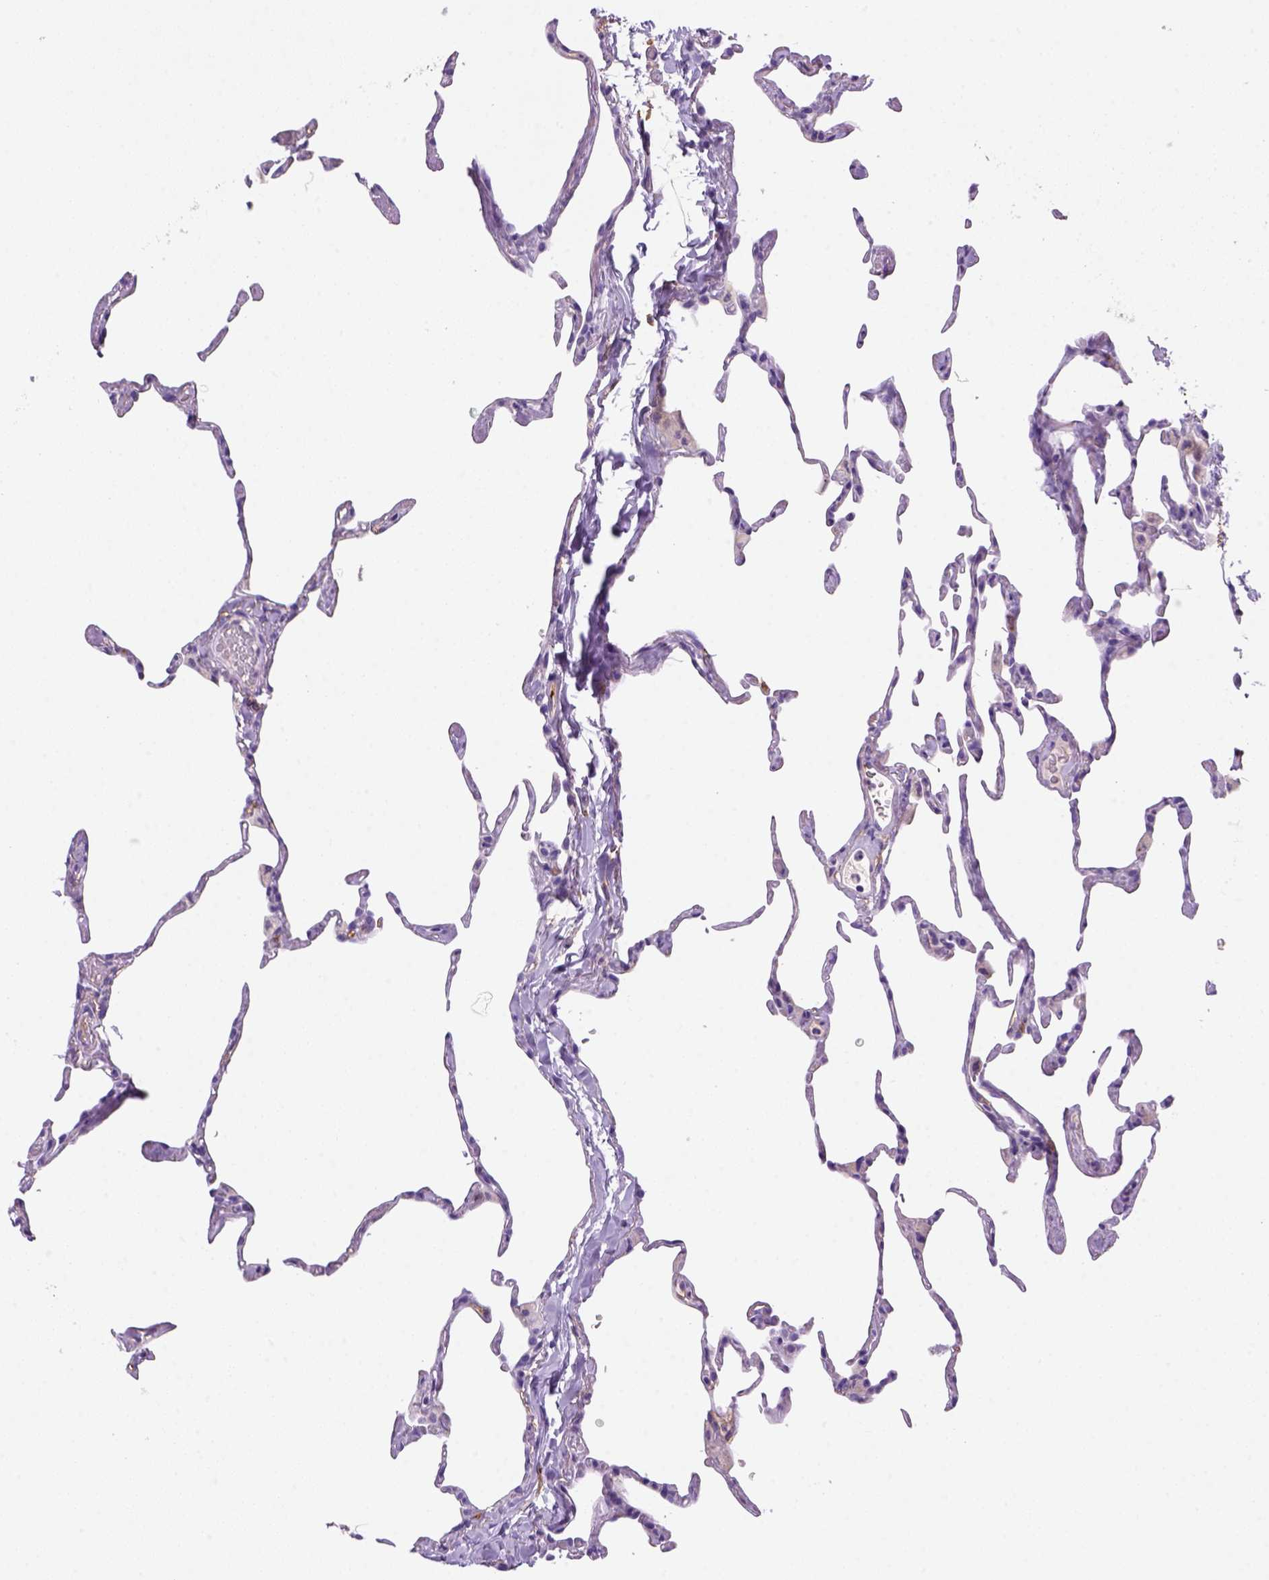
{"staining": {"intensity": "negative", "quantity": "none", "location": "none"}, "tissue": "lung", "cell_type": "Alveolar cells", "image_type": "normal", "snomed": [{"axis": "morphology", "description": "Normal tissue, NOS"}, {"axis": "topography", "description": "Lung"}], "caption": "This is an immunohistochemistry image of normal human lung. There is no staining in alveolar cells.", "gene": "CD14", "patient": {"sex": "male", "age": 65}}